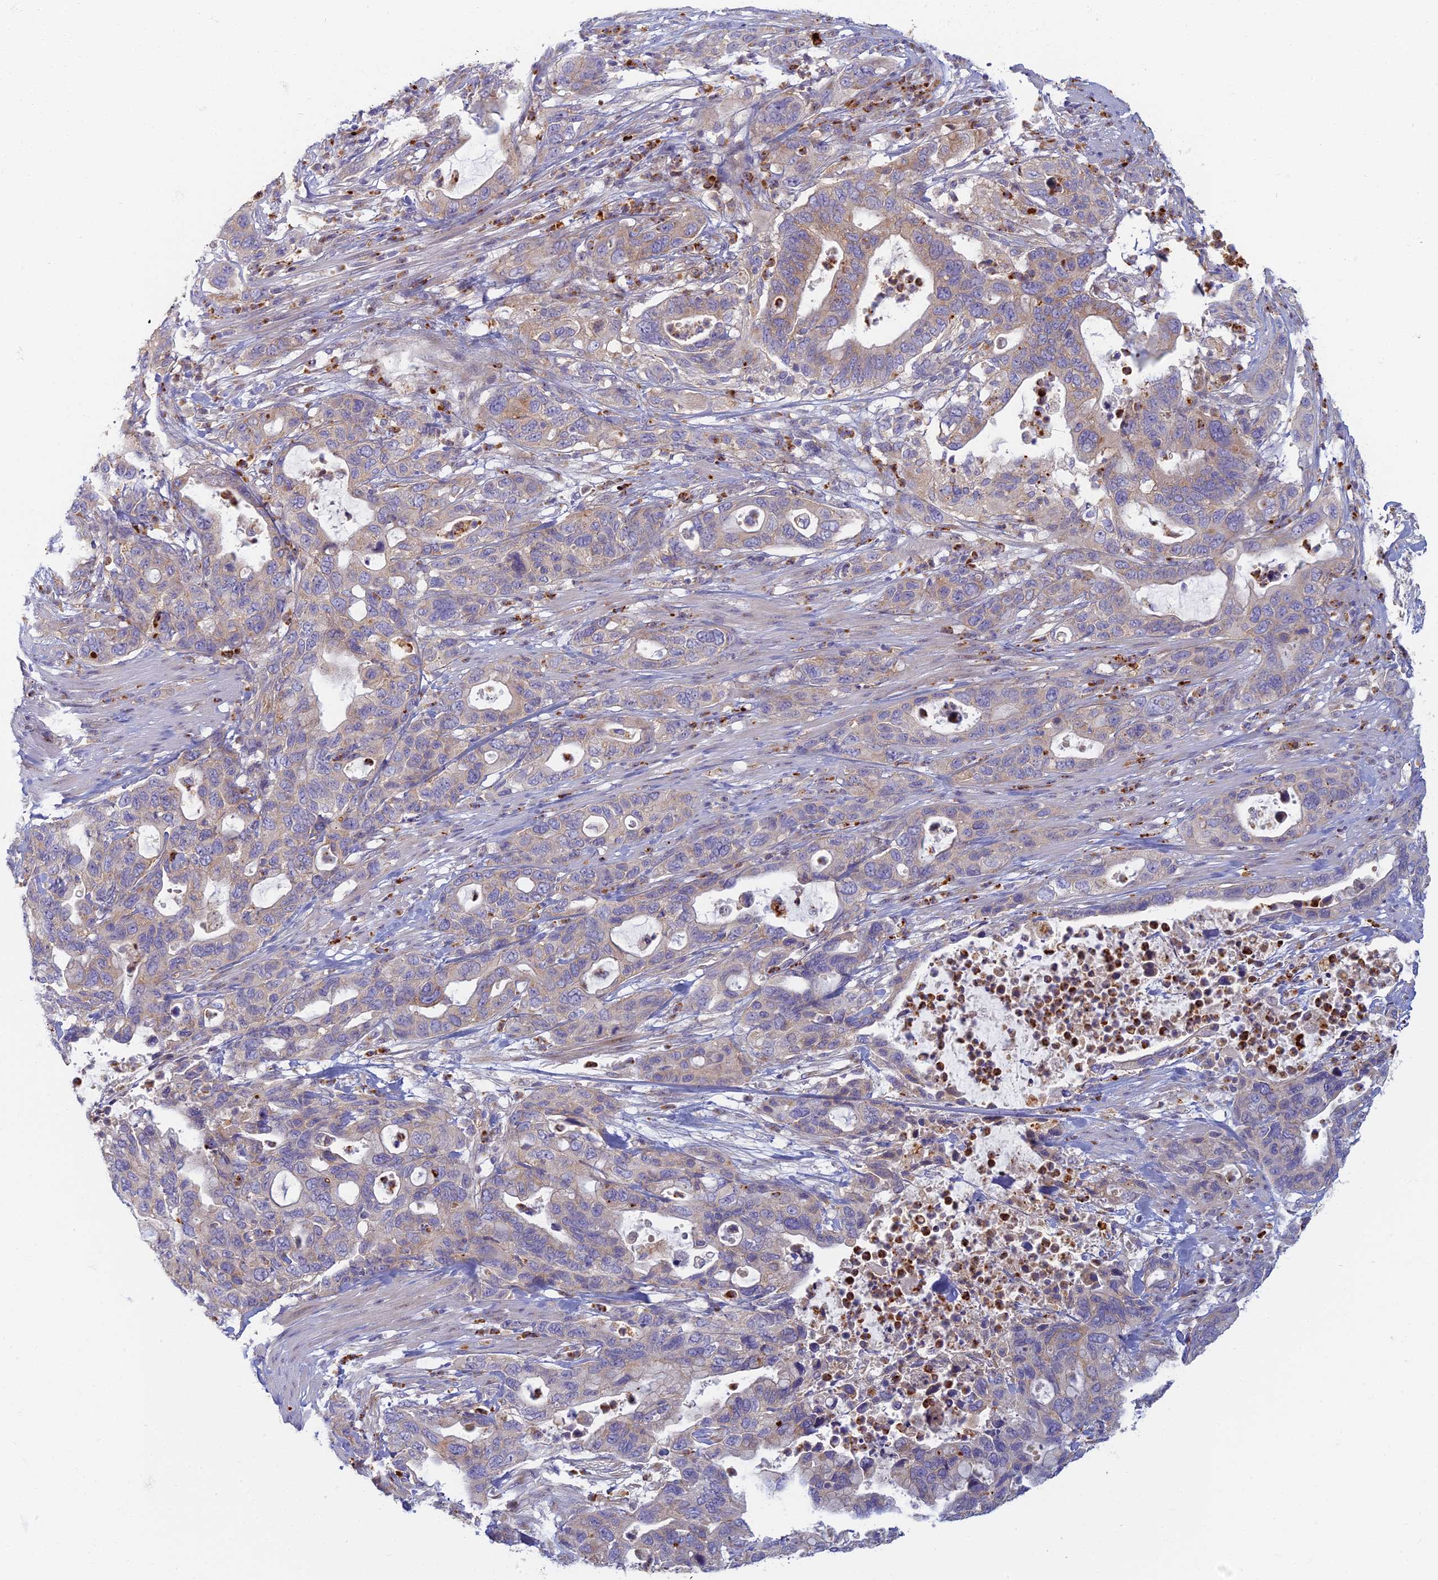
{"staining": {"intensity": "weak", "quantity": "25%-75%", "location": "cytoplasmic/membranous"}, "tissue": "pancreatic cancer", "cell_type": "Tumor cells", "image_type": "cancer", "snomed": [{"axis": "morphology", "description": "Adenocarcinoma, NOS"}, {"axis": "topography", "description": "Pancreas"}], "caption": "This image shows immunohistochemistry staining of pancreatic adenocarcinoma, with low weak cytoplasmic/membranous staining in approximately 25%-75% of tumor cells.", "gene": "PROX2", "patient": {"sex": "female", "age": 71}}